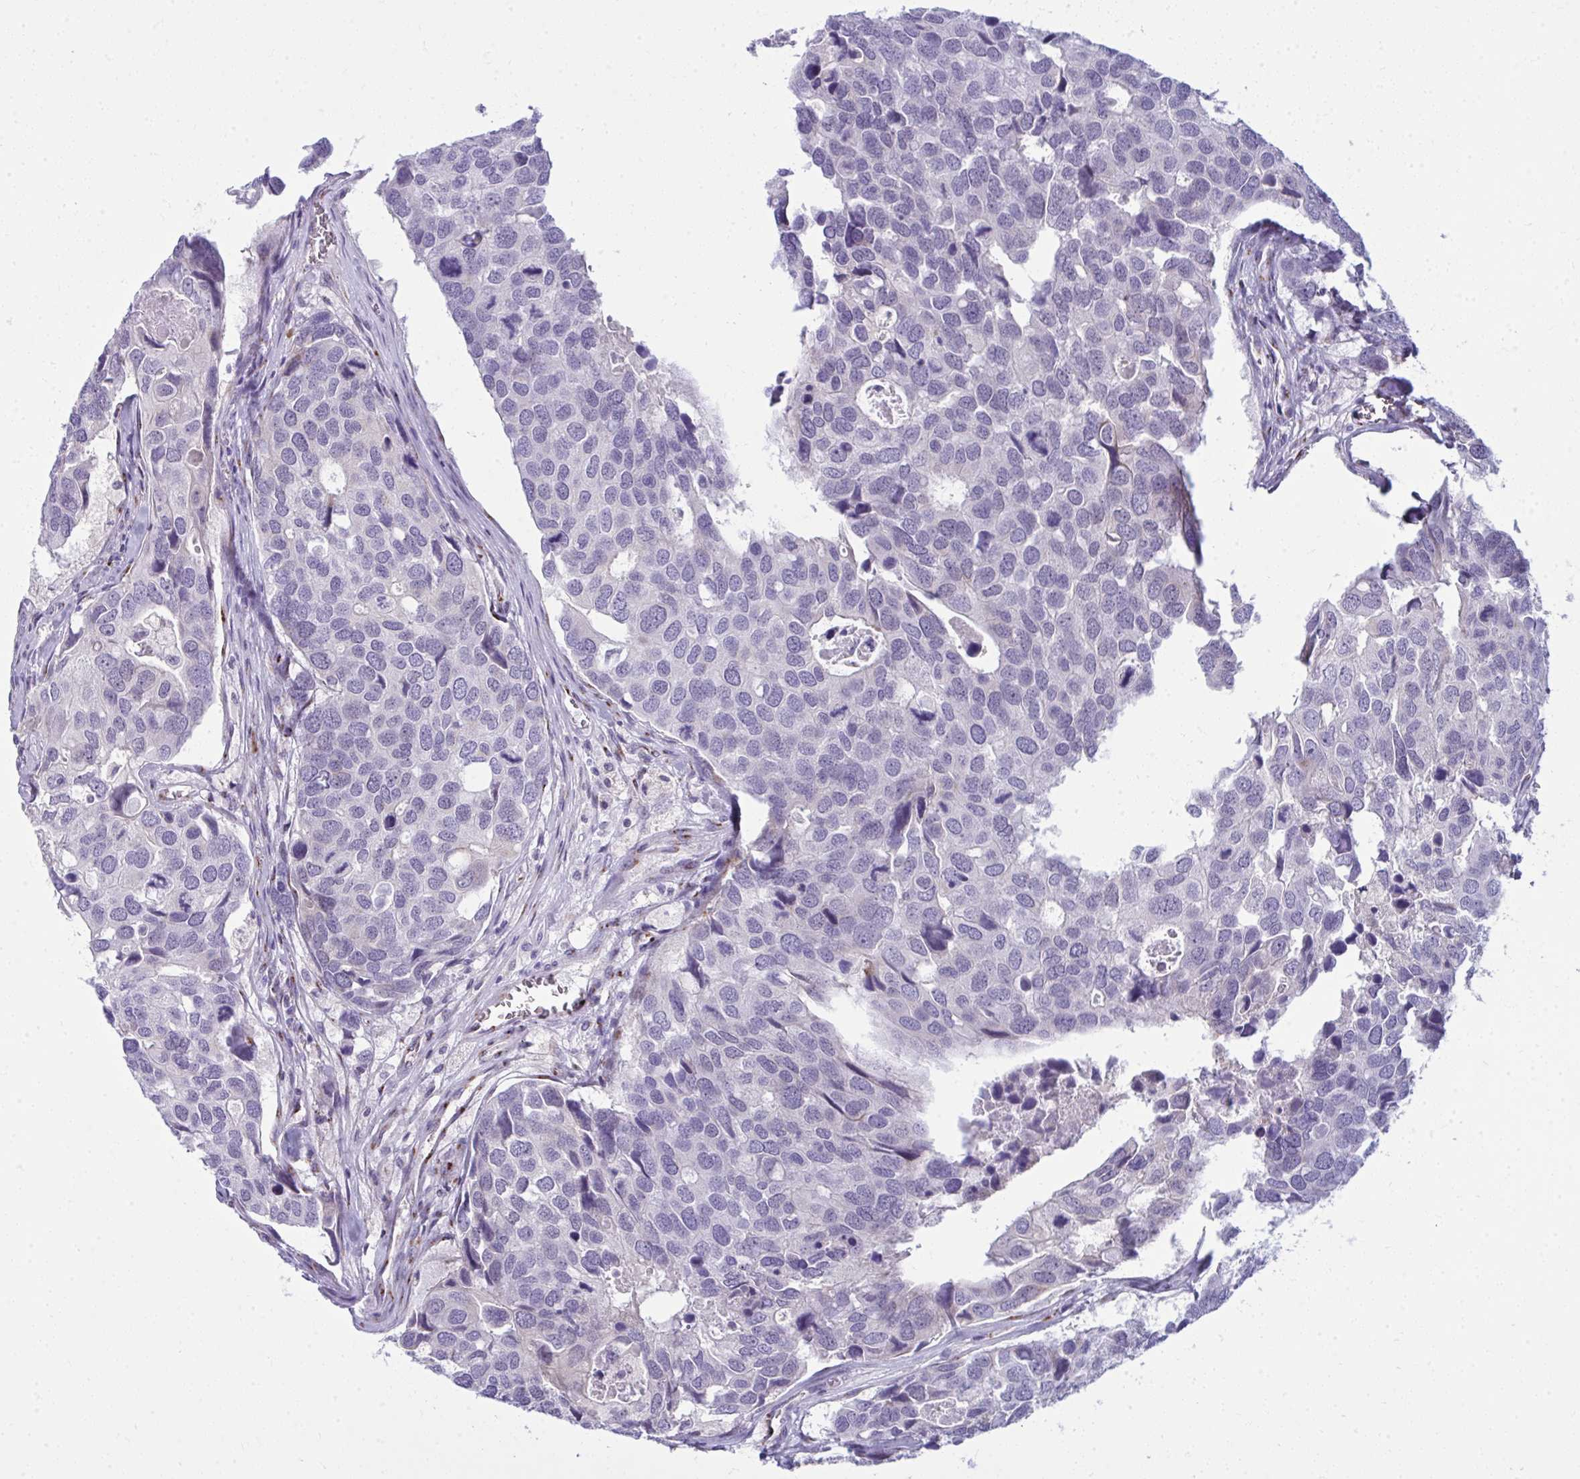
{"staining": {"intensity": "negative", "quantity": "none", "location": "none"}, "tissue": "breast cancer", "cell_type": "Tumor cells", "image_type": "cancer", "snomed": [{"axis": "morphology", "description": "Duct carcinoma"}, {"axis": "topography", "description": "Breast"}], "caption": "This photomicrograph is of infiltrating ductal carcinoma (breast) stained with IHC to label a protein in brown with the nuclei are counter-stained blue. There is no staining in tumor cells. Brightfield microscopy of IHC stained with DAB (3,3'-diaminobenzidine) (brown) and hematoxylin (blue), captured at high magnification.", "gene": "DTX4", "patient": {"sex": "female", "age": 83}}